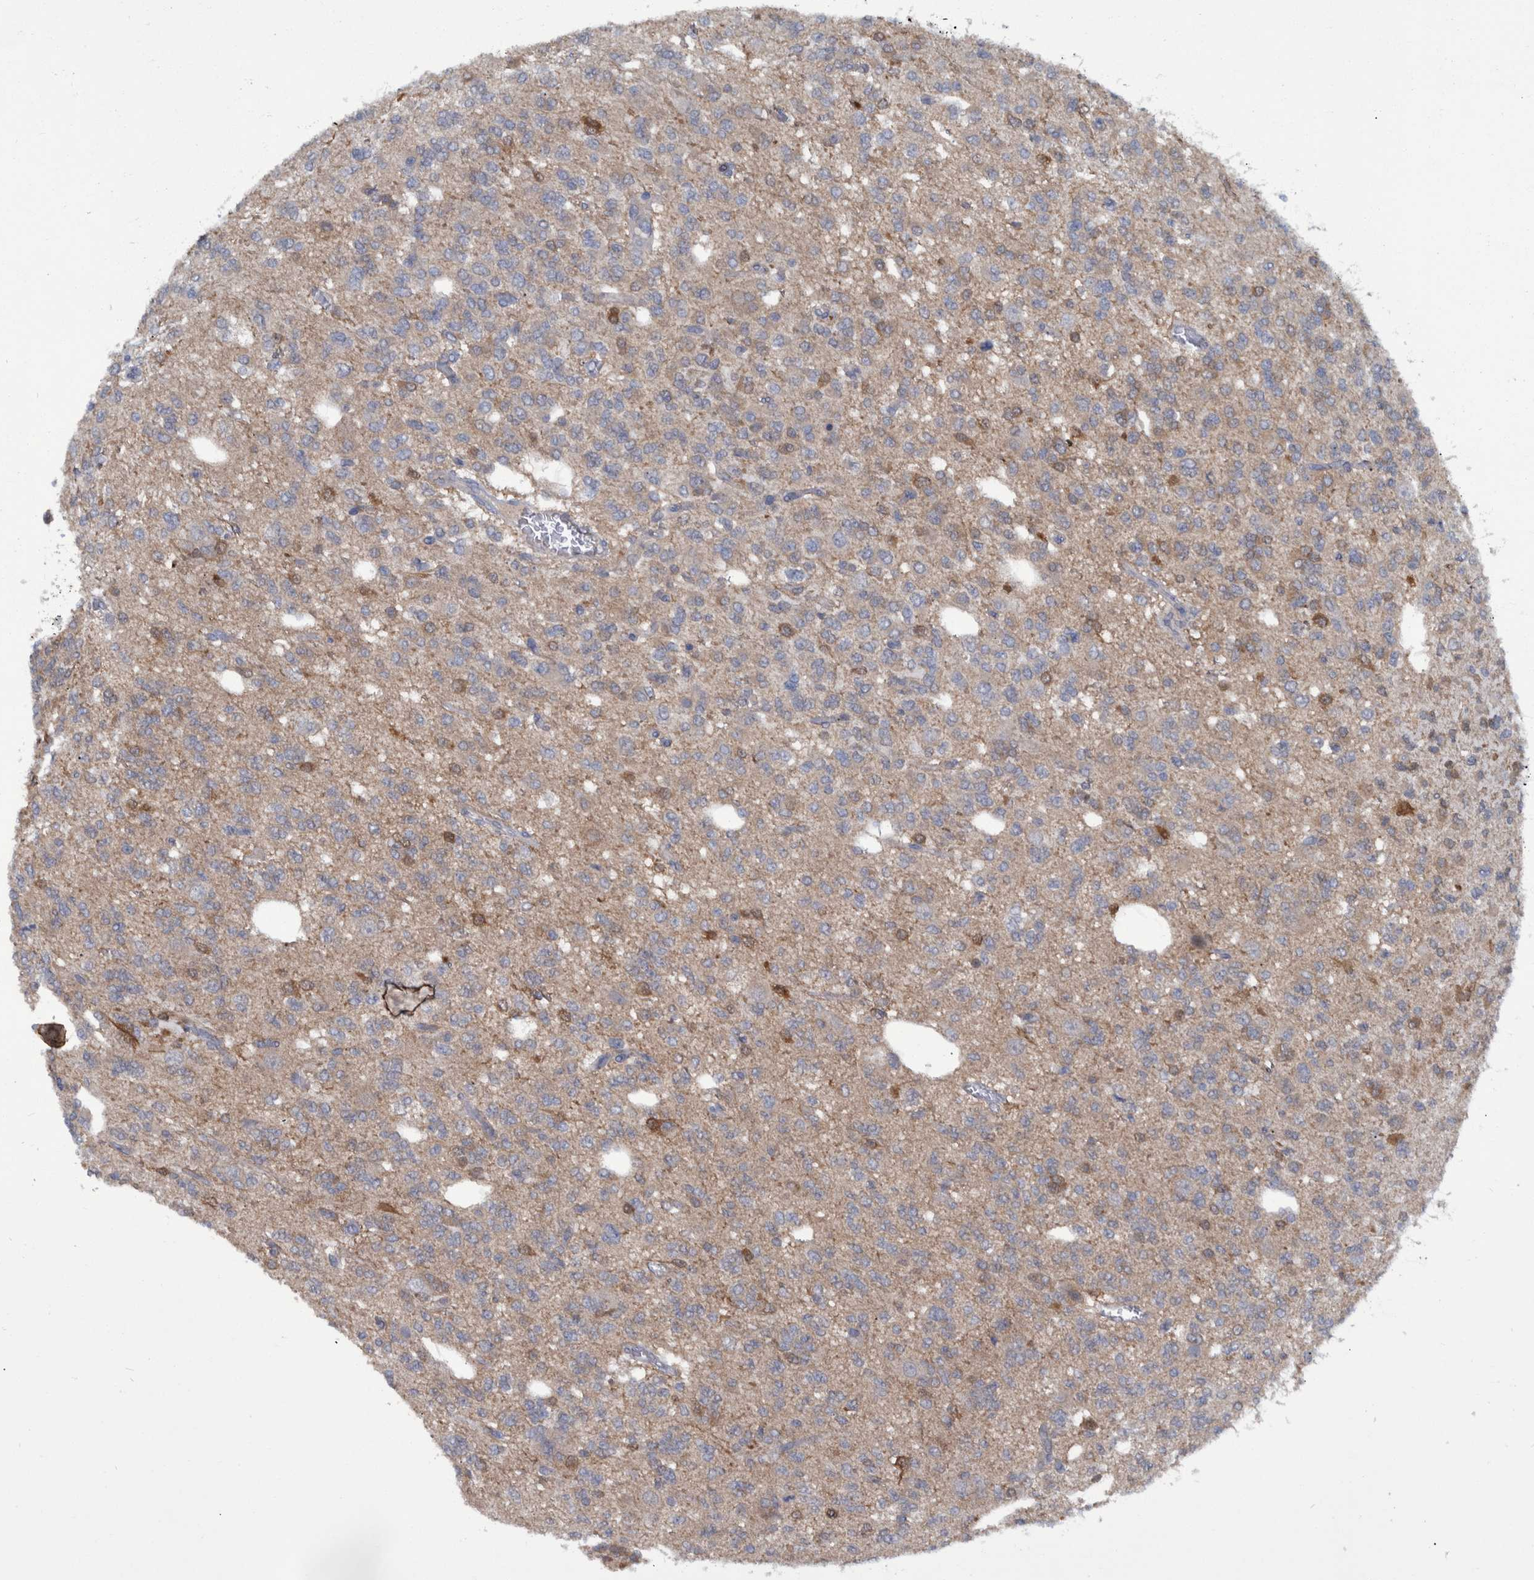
{"staining": {"intensity": "moderate", "quantity": "<25%", "location": "cytoplasmic/membranous"}, "tissue": "glioma", "cell_type": "Tumor cells", "image_type": "cancer", "snomed": [{"axis": "morphology", "description": "Glioma, malignant, Low grade"}, {"axis": "topography", "description": "Brain"}], "caption": "Immunohistochemistry image of human glioma stained for a protein (brown), which shows low levels of moderate cytoplasmic/membranous staining in approximately <25% of tumor cells.", "gene": "PCYT2", "patient": {"sex": "male", "age": 38}}